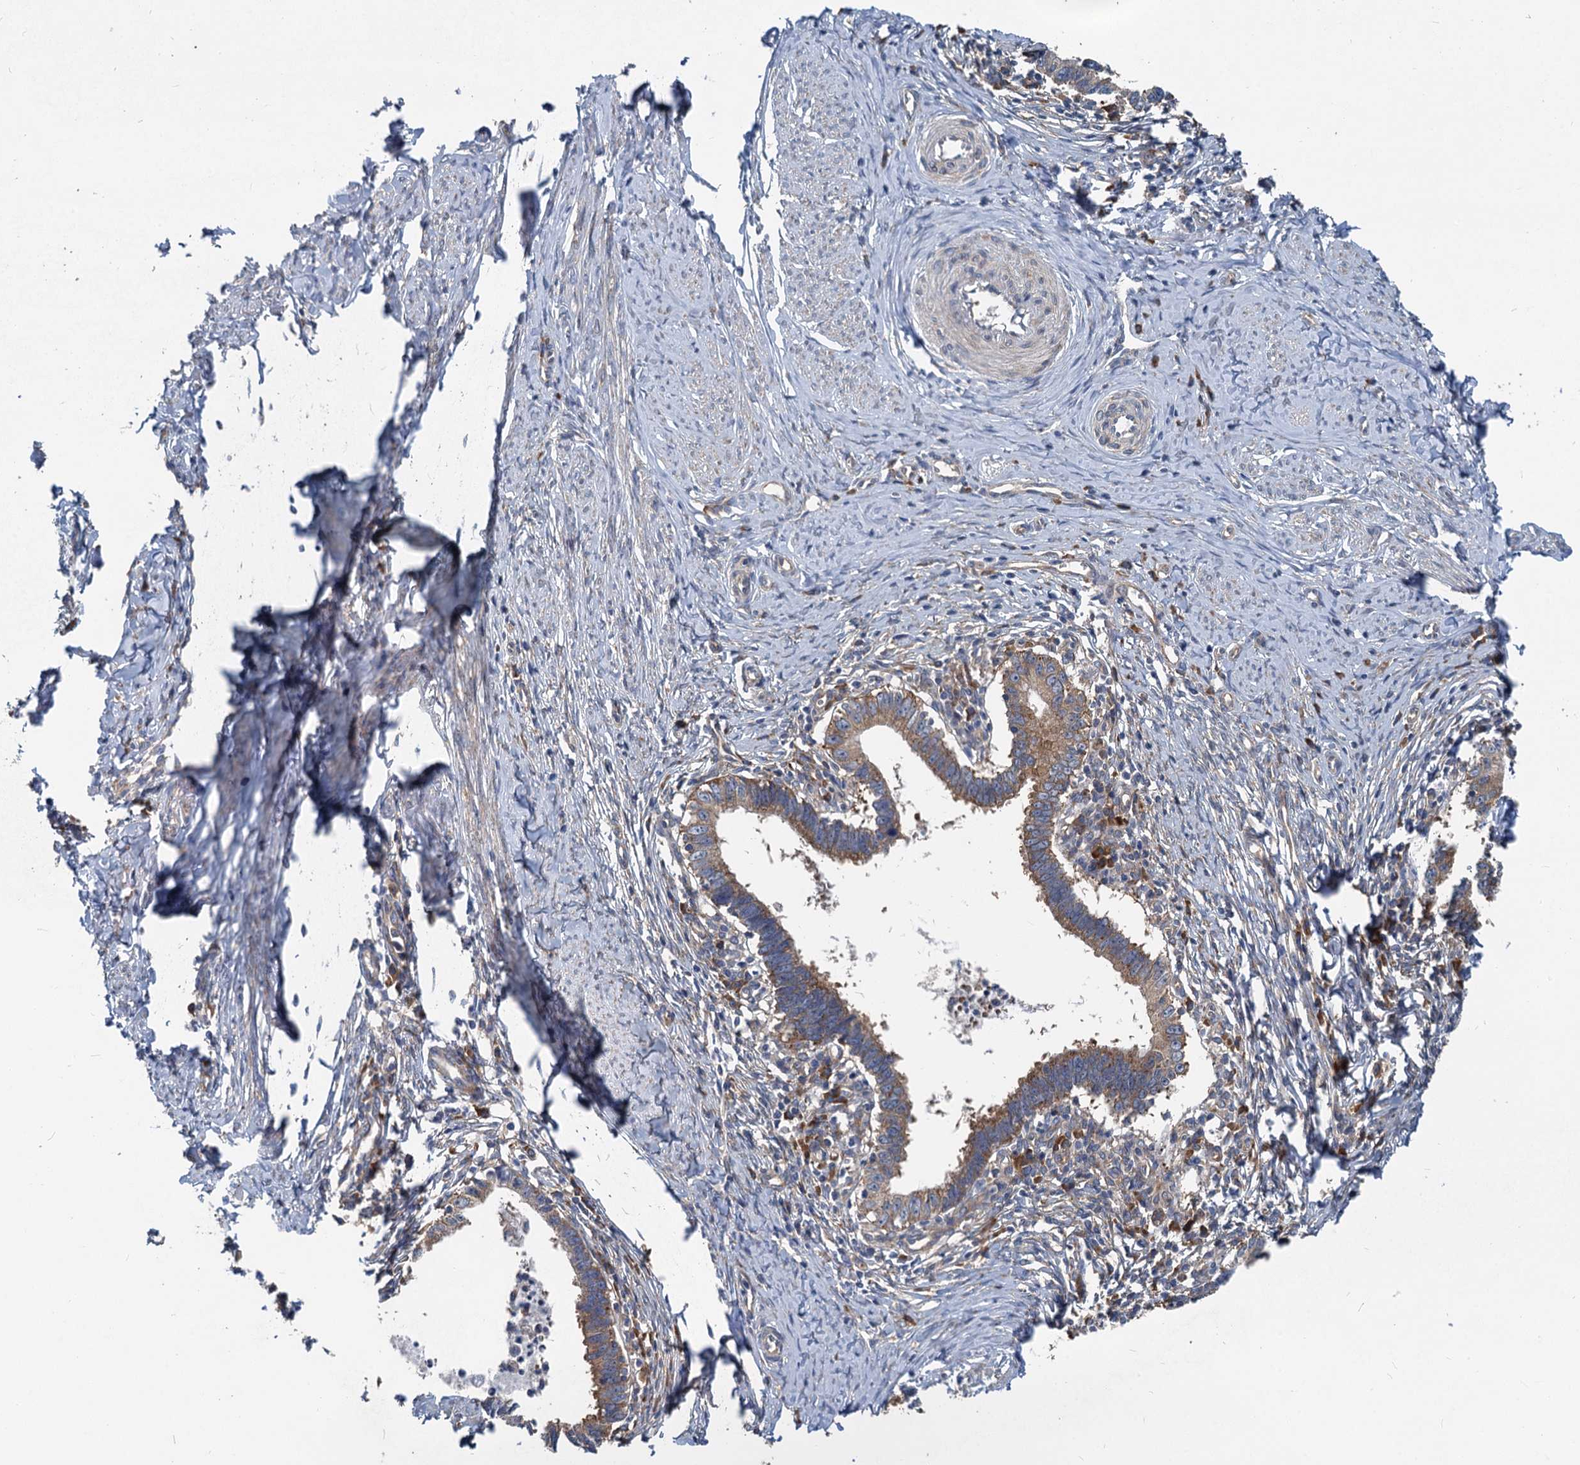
{"staining": {"intensity": "moderate", "quantity": ">75%", "location": "cytoplasmic/membranous"}, "tissue": "cervical cancer", "cell_type": "Tumor cells", "image_type": "cancer", "snomed": [{"axis": "morphology", "description": "Adenocarcinoma, NOS"}, {"axis": "topography", "description": "Cervix"}], "caption": "Cervical cancer (adenocarcinoma) was stained to show a protein in brown. There is medium levels of moderate cytoplasmic/membranous positivity in approximately >75% of tumor cells.", "gene": "EIF2B2", "patient": {"sex": "female", "age": 36}}